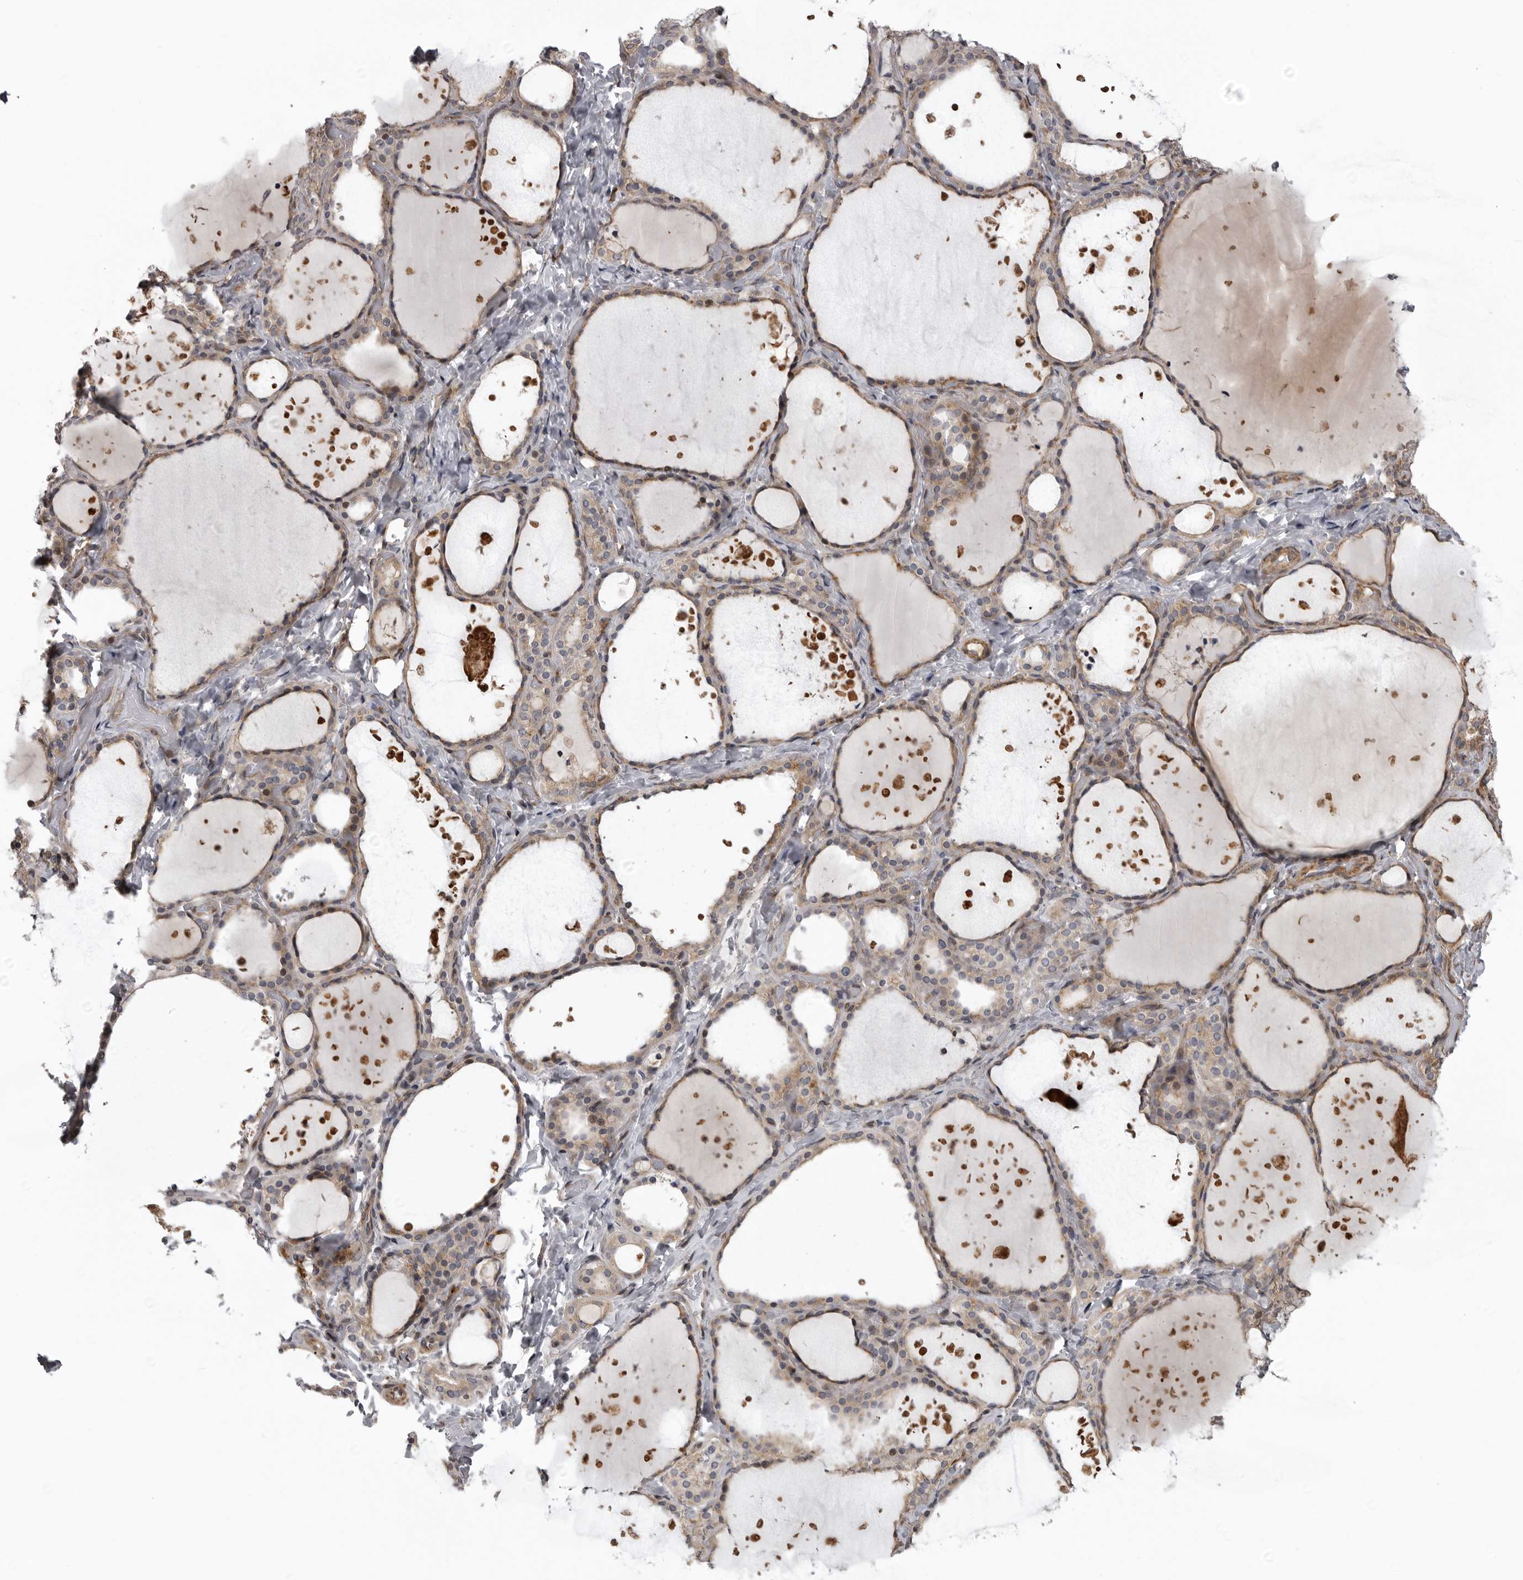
{"staining": {"intensity": "weak", "quantity": ">75%", "location": "cytoplasmic/membranous"}, "tissue": "thyroid gland", "cell_type": "Glandular cells", "image_type": "normal", "snomed": [{"axis": "morphology", "description": "Normal tissue, NOS"}, {"axis": "topography", "description": "Thyroid gland"}], "caption": "IHC histopathology image of benign human thyroid gland stained for a protein (brown), which reveals low levels of weak cytoplasmic/membranous staining in about >75% of glandular cells.", "gene": "ZNRF1", "patient": {"sex": "female", "age": 44}}